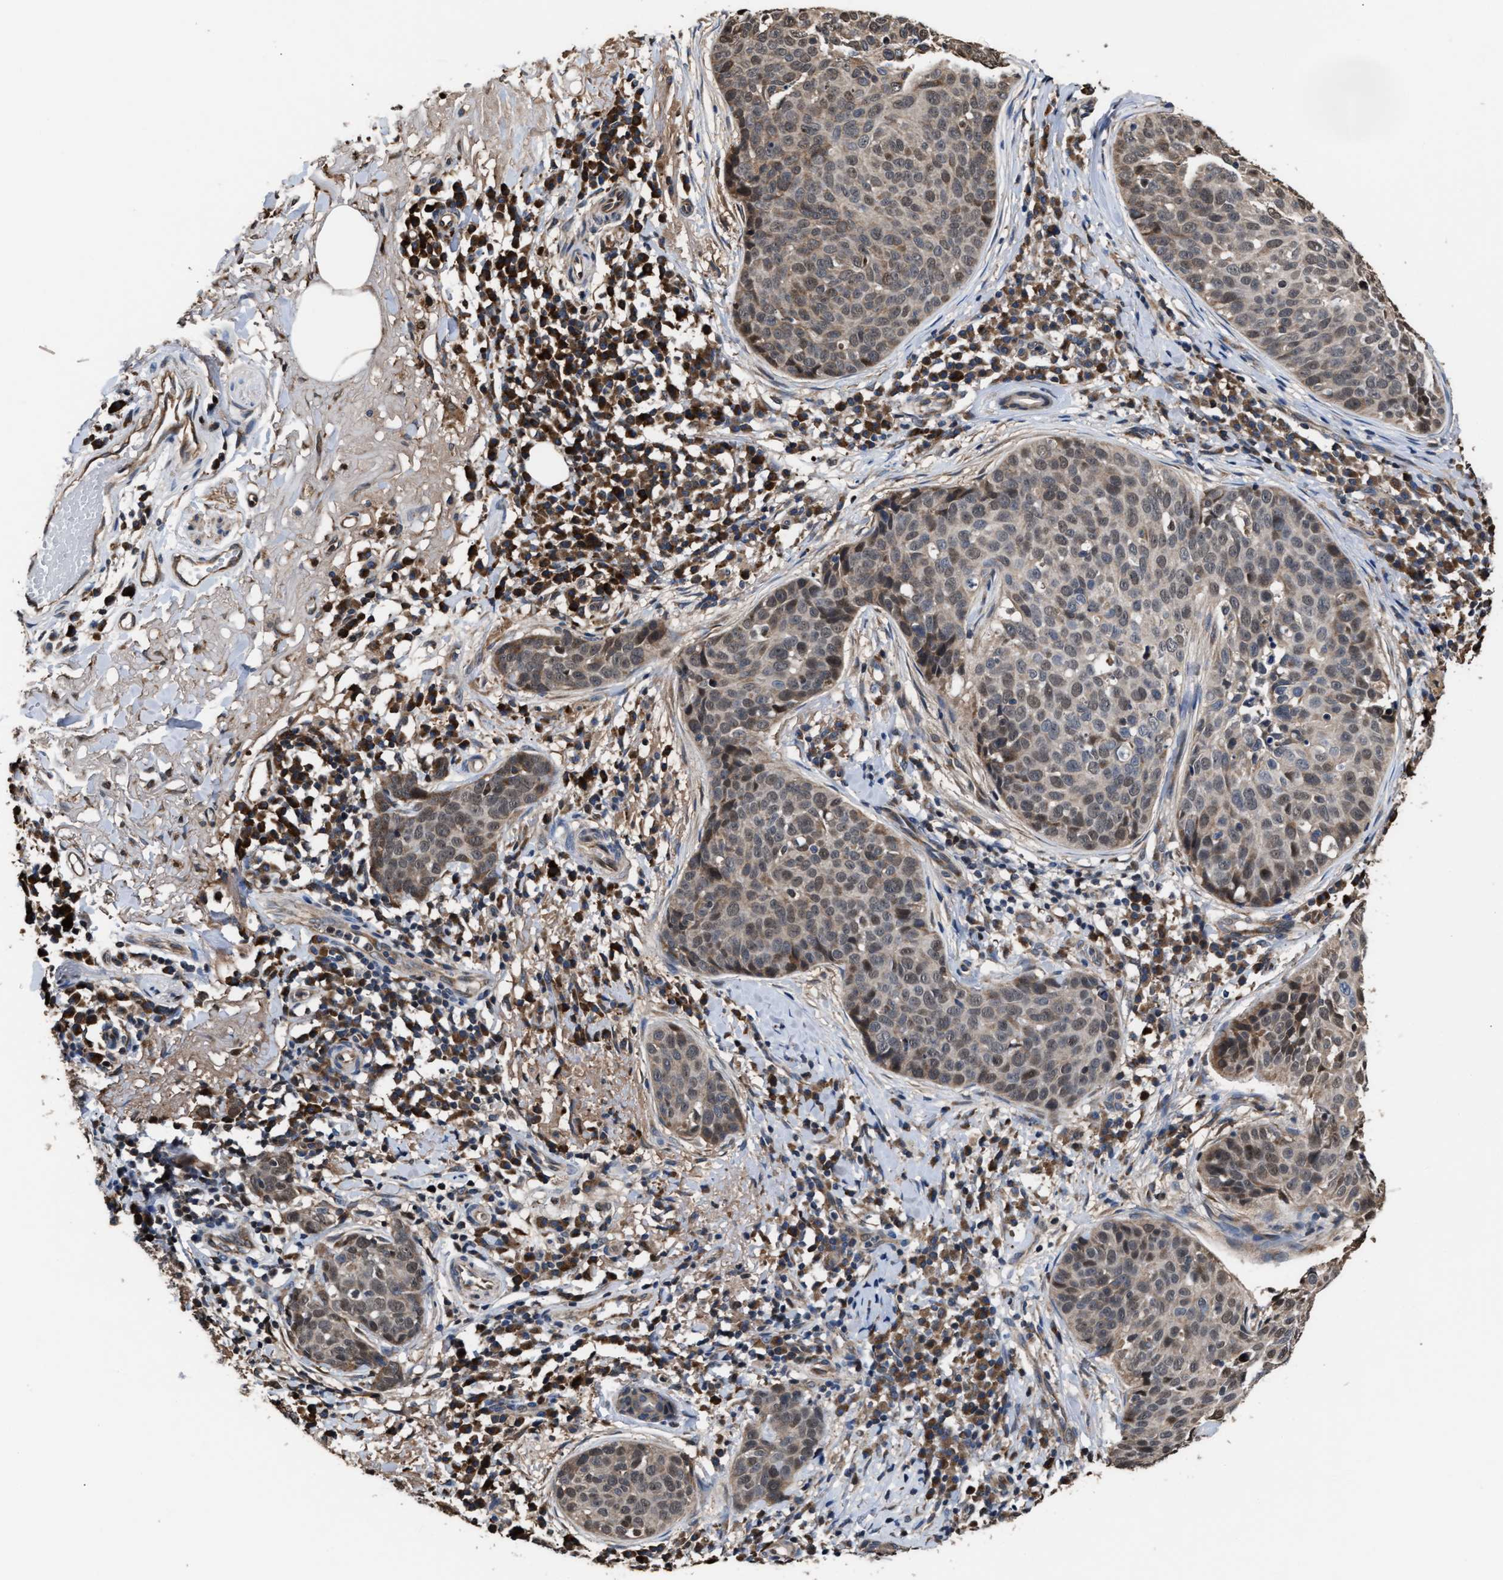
{"staining": {"intensity": "weak", "quantity": "25%-75%", "location": "nuclear"}, "tissue": "skin cancer", "cell_type": "Tumor cells", "image_type": "cancer", "snomed": [{"axis": "morphology", "description": "Squamous cell carcinoma in situ, NOS"}, {"axis": "morphology", "description": "Squamous cell carcinoma, NOS"}, {"axis": "topography", "description": "Skin"}], "caption": "Immunohistochemical staining of skin cancer exhibits weak nuclear protein staining in about 25%-75% of tumor cells.", "gene": "GOSR1", "patient": {"sex": "male", "age": 93}}